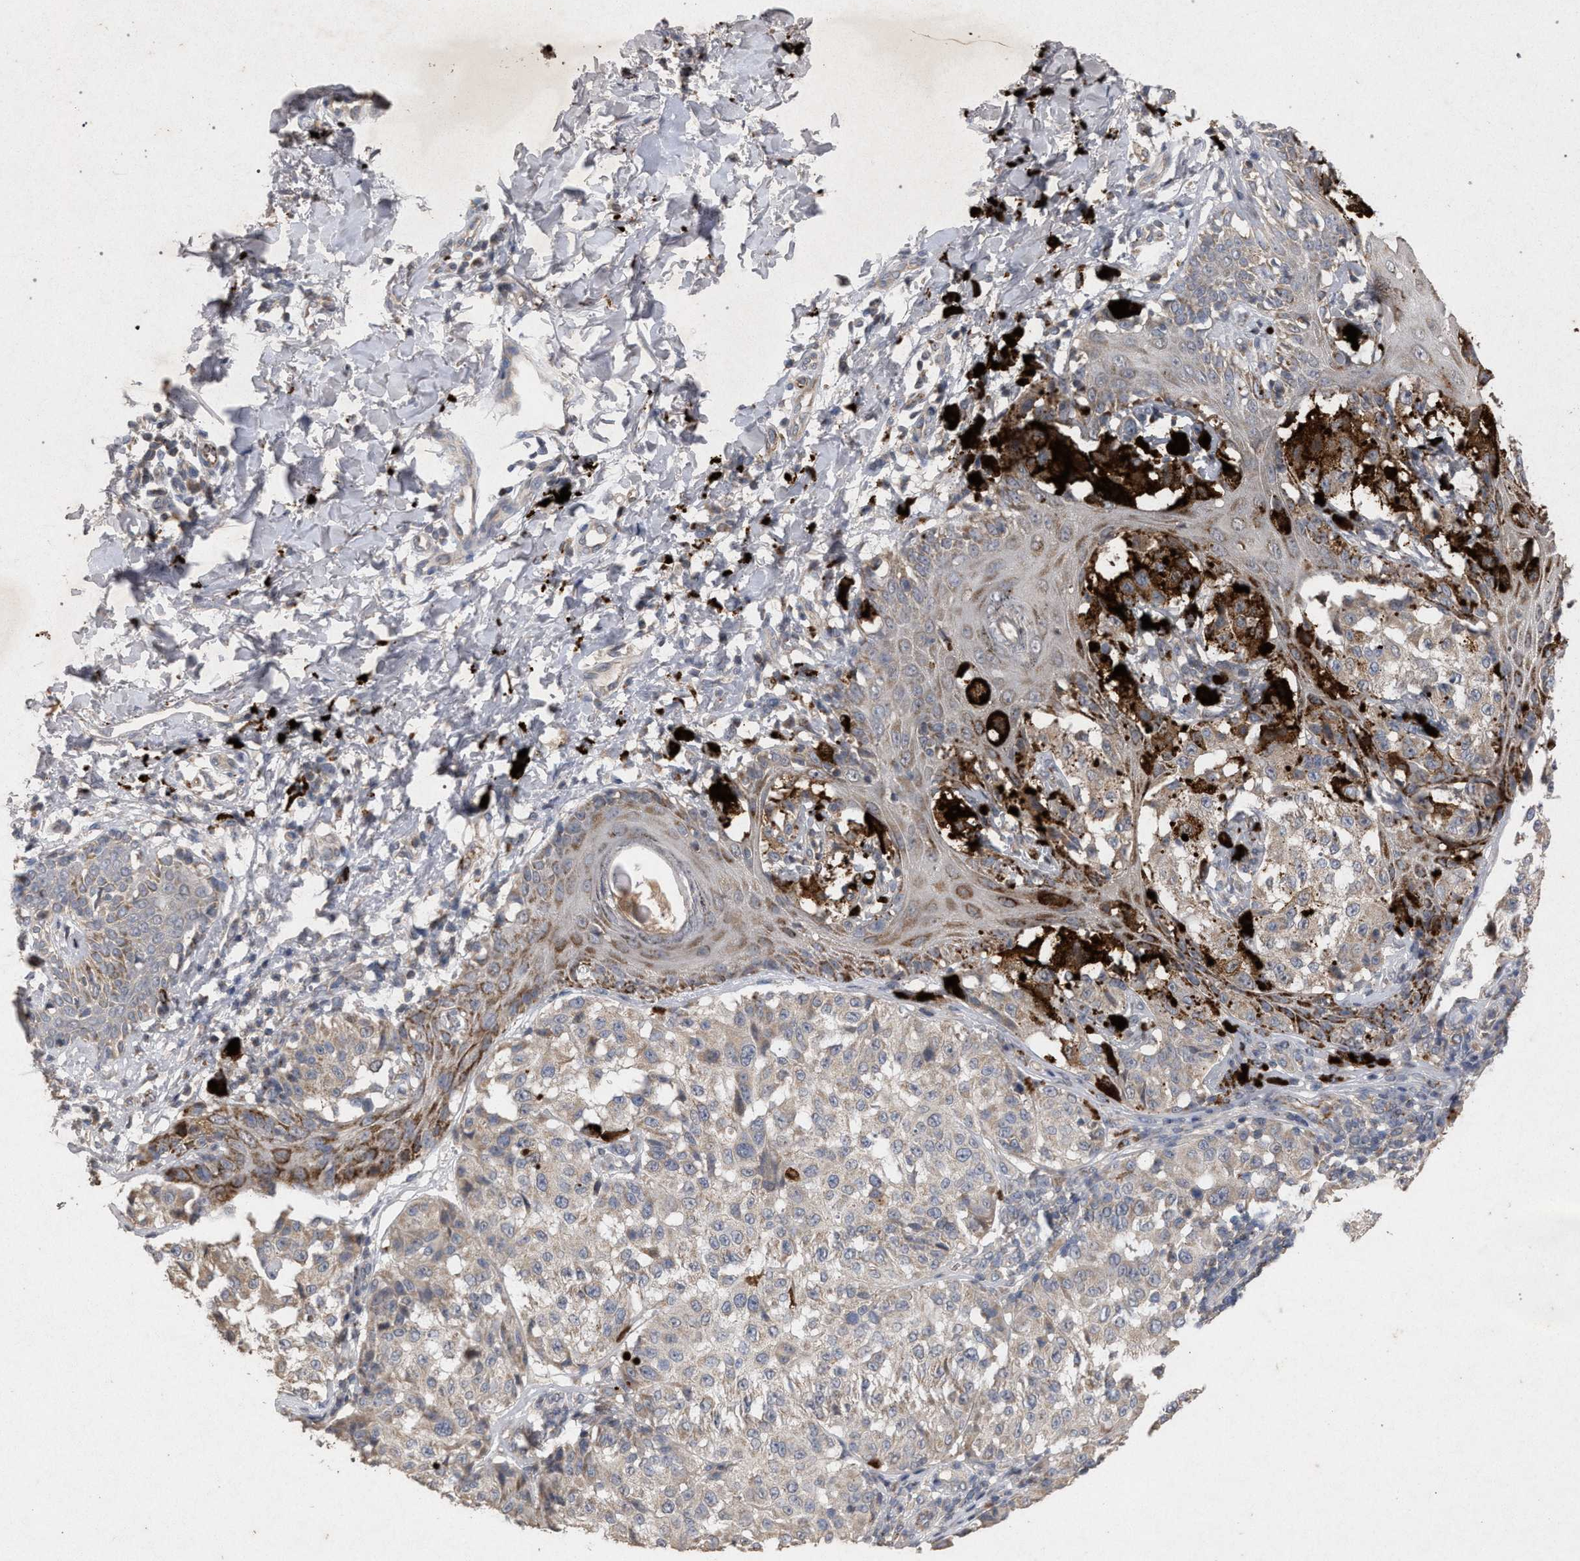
{"staining": {"intensity": "negative", "quantity": "none", "location": "none"}, "tissue": "melanoma", "cell_type": "Tumor cells", "image_type": "cancer", "snomed": [{"axis": "morphology", "description": "Malignant melanoma, NOS"}, {"axis": "topography", "description": "Skin"}], "caption": "Tumor cells show no significant expression in malignant melanoma.", "gene": "PKD2L1", "patient": {"sex": "female", "age": 46}}